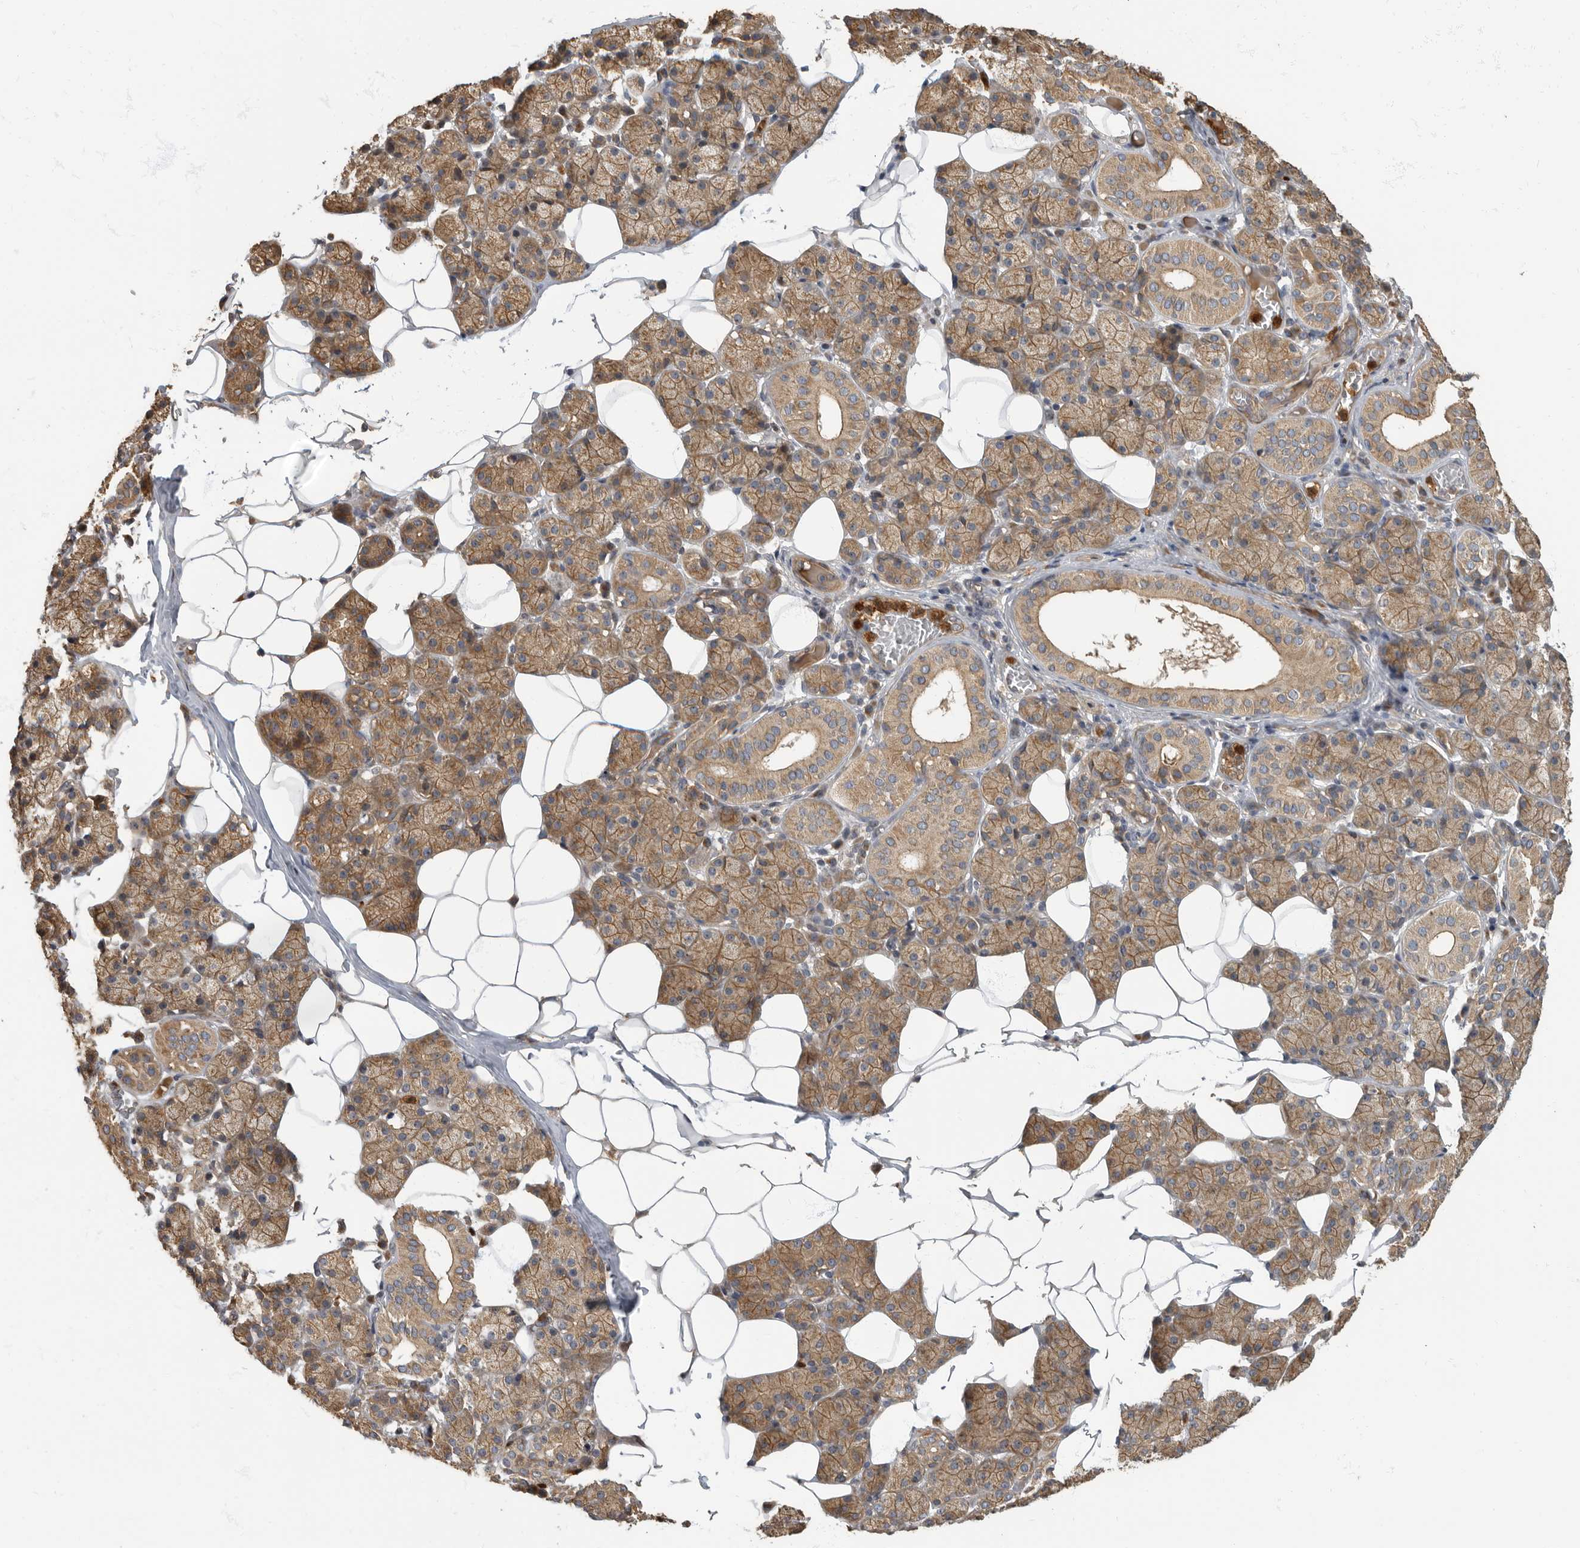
{"staining": {"intensity": "moderate", "quantity": ">75%", "location": "cytoplasmic/membranous"}, "tissue": "salivary gland", "cell_type": "Glandular cells", "image_type": "normal", "snomed": [{"axis": "morphology", "description": "Normal tissue, NOS"}, {"axis": "topography", "description": "Salivary gland"}], "caption": "A micrograph showing moderate cytoplasmic/membranous staining in approximately >75% of glandular cells in benign salivary gland, as visualized by brown immunohistochemical staining.", "gene": "DAAM1", "patient": {"sex": "female", "age": 33}}